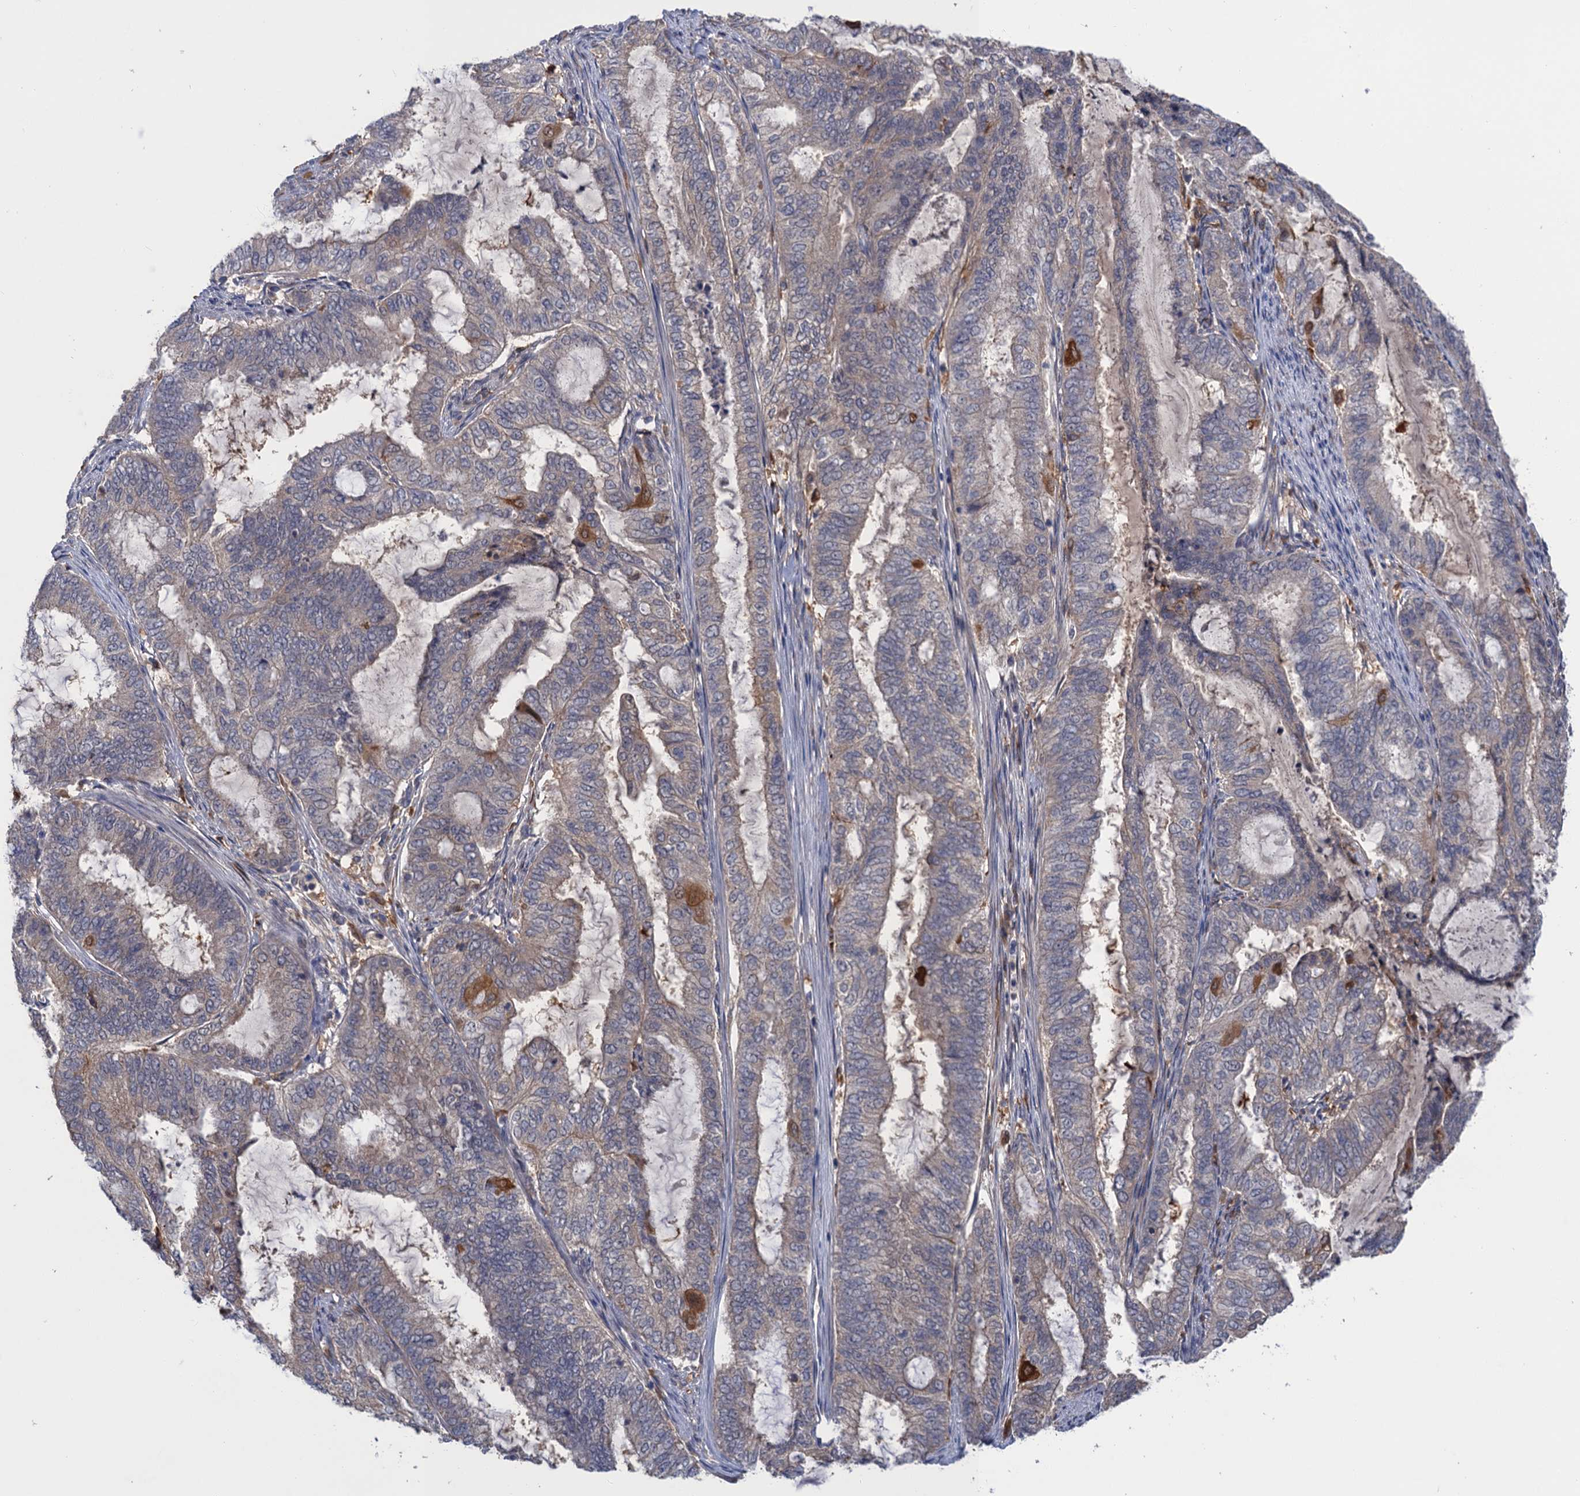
{"staining": {"intensity": "weak", "quantity": "<25%", "location": "cytoplasmic/membranous"}, "tissue": "endometrial cancer", "cell_type": "Tumor cells", "image_type": "cancer", "snomed": [{"axis": "morphology", "description": "Adenocarcinoma, NOS"}, {"axis": "topography", "description": "Endometrium"}], "caption": "A histopathology image of human endometrial cancer (adenocarcinoma) is negative for staining in tumor cells.", "gene": "NEK8", "patient": {"sex": "female", "age": 51}}